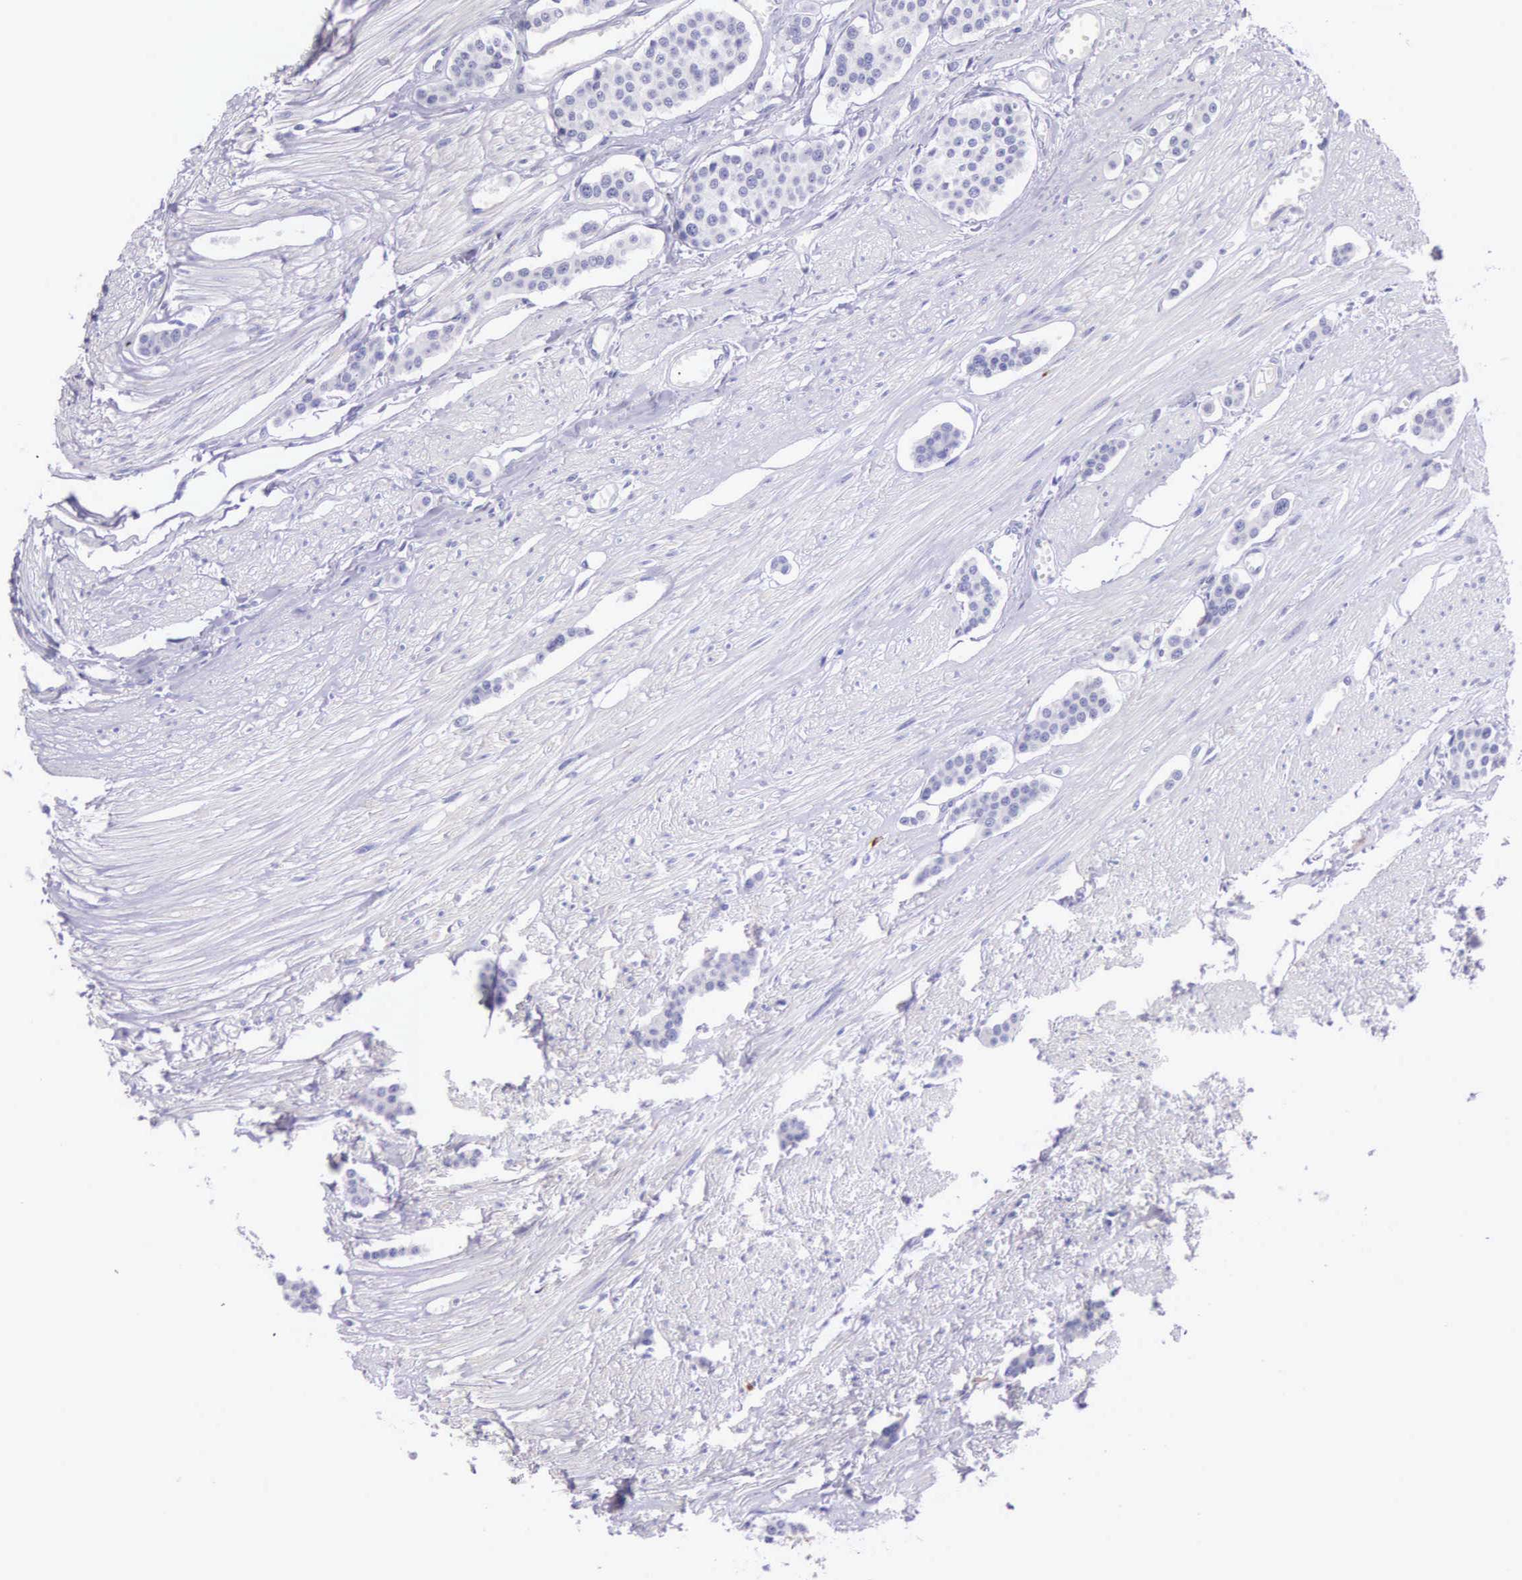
{"staining": {"intensity": "negative", "quantity": "none", "location": "none"}, "tissue": "carcinoid", "cell_type": "Tumor cells", "image_type": "cancer", "snomed": [{"axis": "morphology", "description": "Carcinoid, malignant, NOS"}, {"axis": "topography", "description": "Small intestine"}], "caption": "DAB (3,3'-diaminobenzidine) immunohistochemical staining of carcinoid shows no significant positivity in tumor cells.", "gene": "FCN1", "patient": {"sex": "male", "age": 60}}